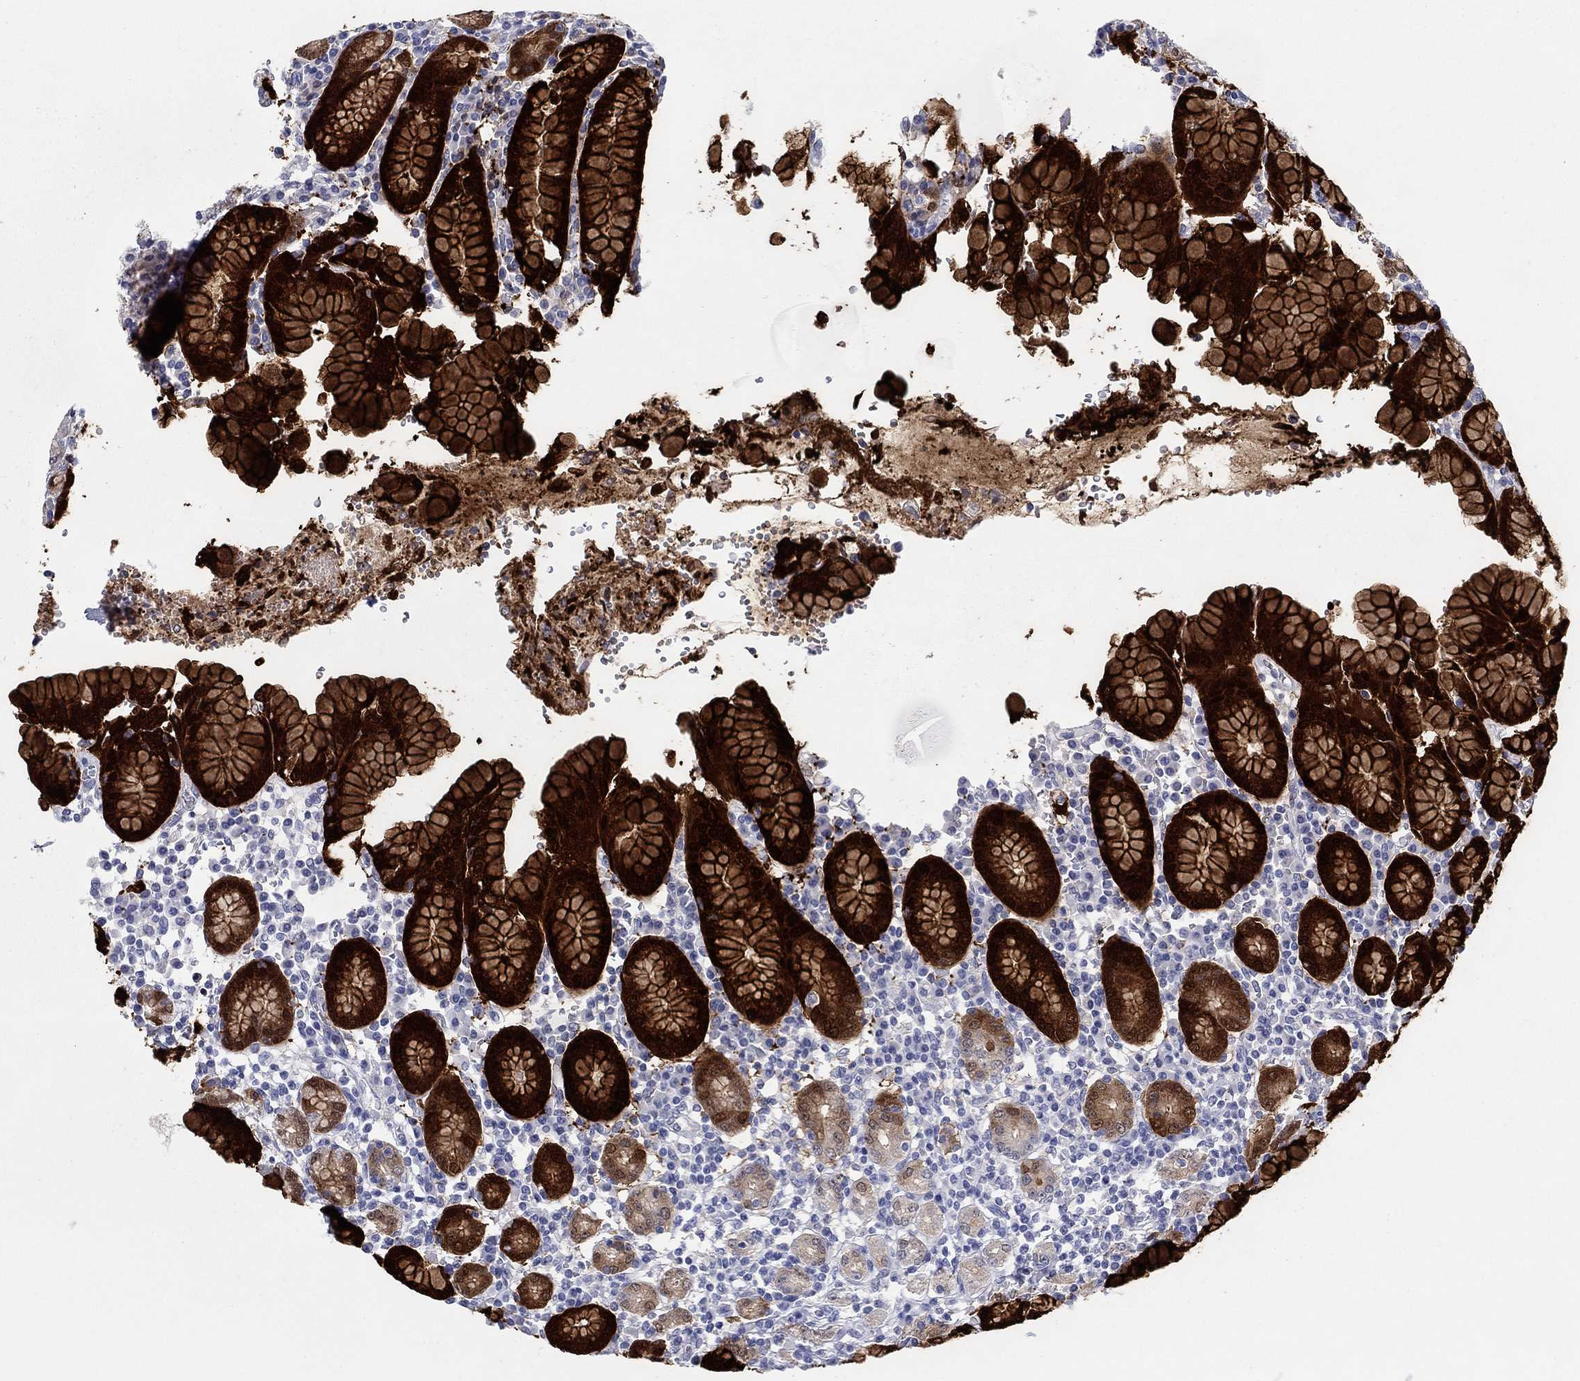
{"staining": {"intensity": "strong", "quantity": "25%-75%", "location": "cytoplasmic/membranous"}, "tissue": "stomach", "cell_type": "Glandular cells", "image_type": "normal", "snomed": [{"axis": "morphology", "description": "Normal tissue, NOS"}, {"axis": "topography", "description": "Stomach, upper"}, {"axis": "topography", "description": "Stomach"}], "caption": "Protein staining displays strong cytoplasmic/membranous expression in approximately 25%-75% of glandular cells in normal stomach. The protein is shown in brown color, while the nuclei are stained blue.", "gene": "AKR1C1", "patient": {"sex": "male", "age": 62}}